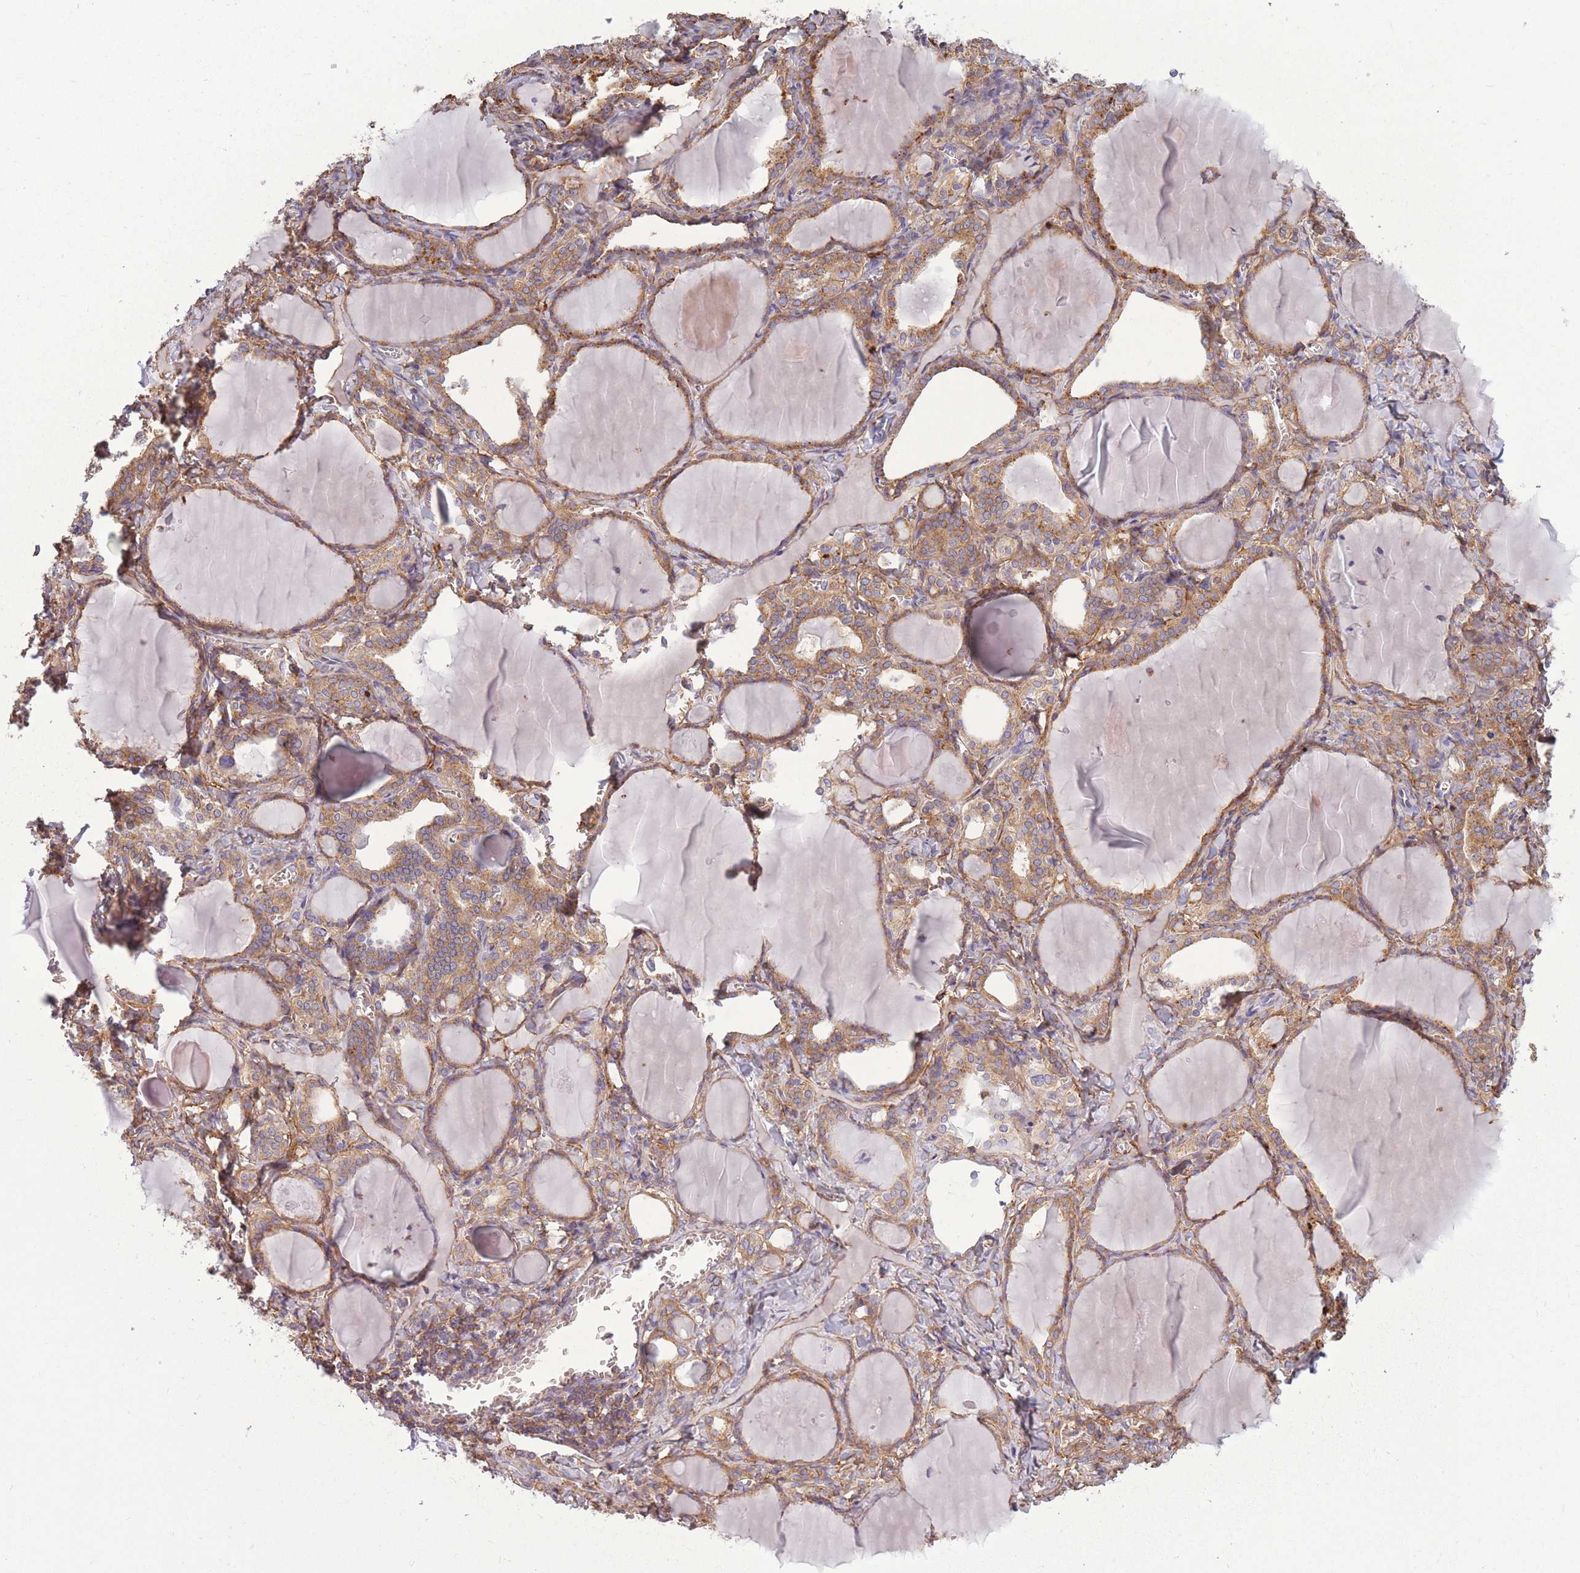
{"staining": {"intensity": "moderate", "quantity": ">75%", "location": "cytoplasmic/membranous"}, "tissue": "thyroid gland", "cell_type": "Glandular cells", "image_type": "normal", "snomed": [{"axis": "morphology", "description": "Normal tissue, NOS"}, {"axis": "topography", "description": "Thyroid gland"}], "caption": "The immunohistochemical stain shows moderate cytoplasmic/membranous staining in glandular cells of benign thyroid gland. The protein is shown in brown color, while the nuclei are stained blue.", "gene": "ADD1", "patient": {"sex": "female", "age": 42}}